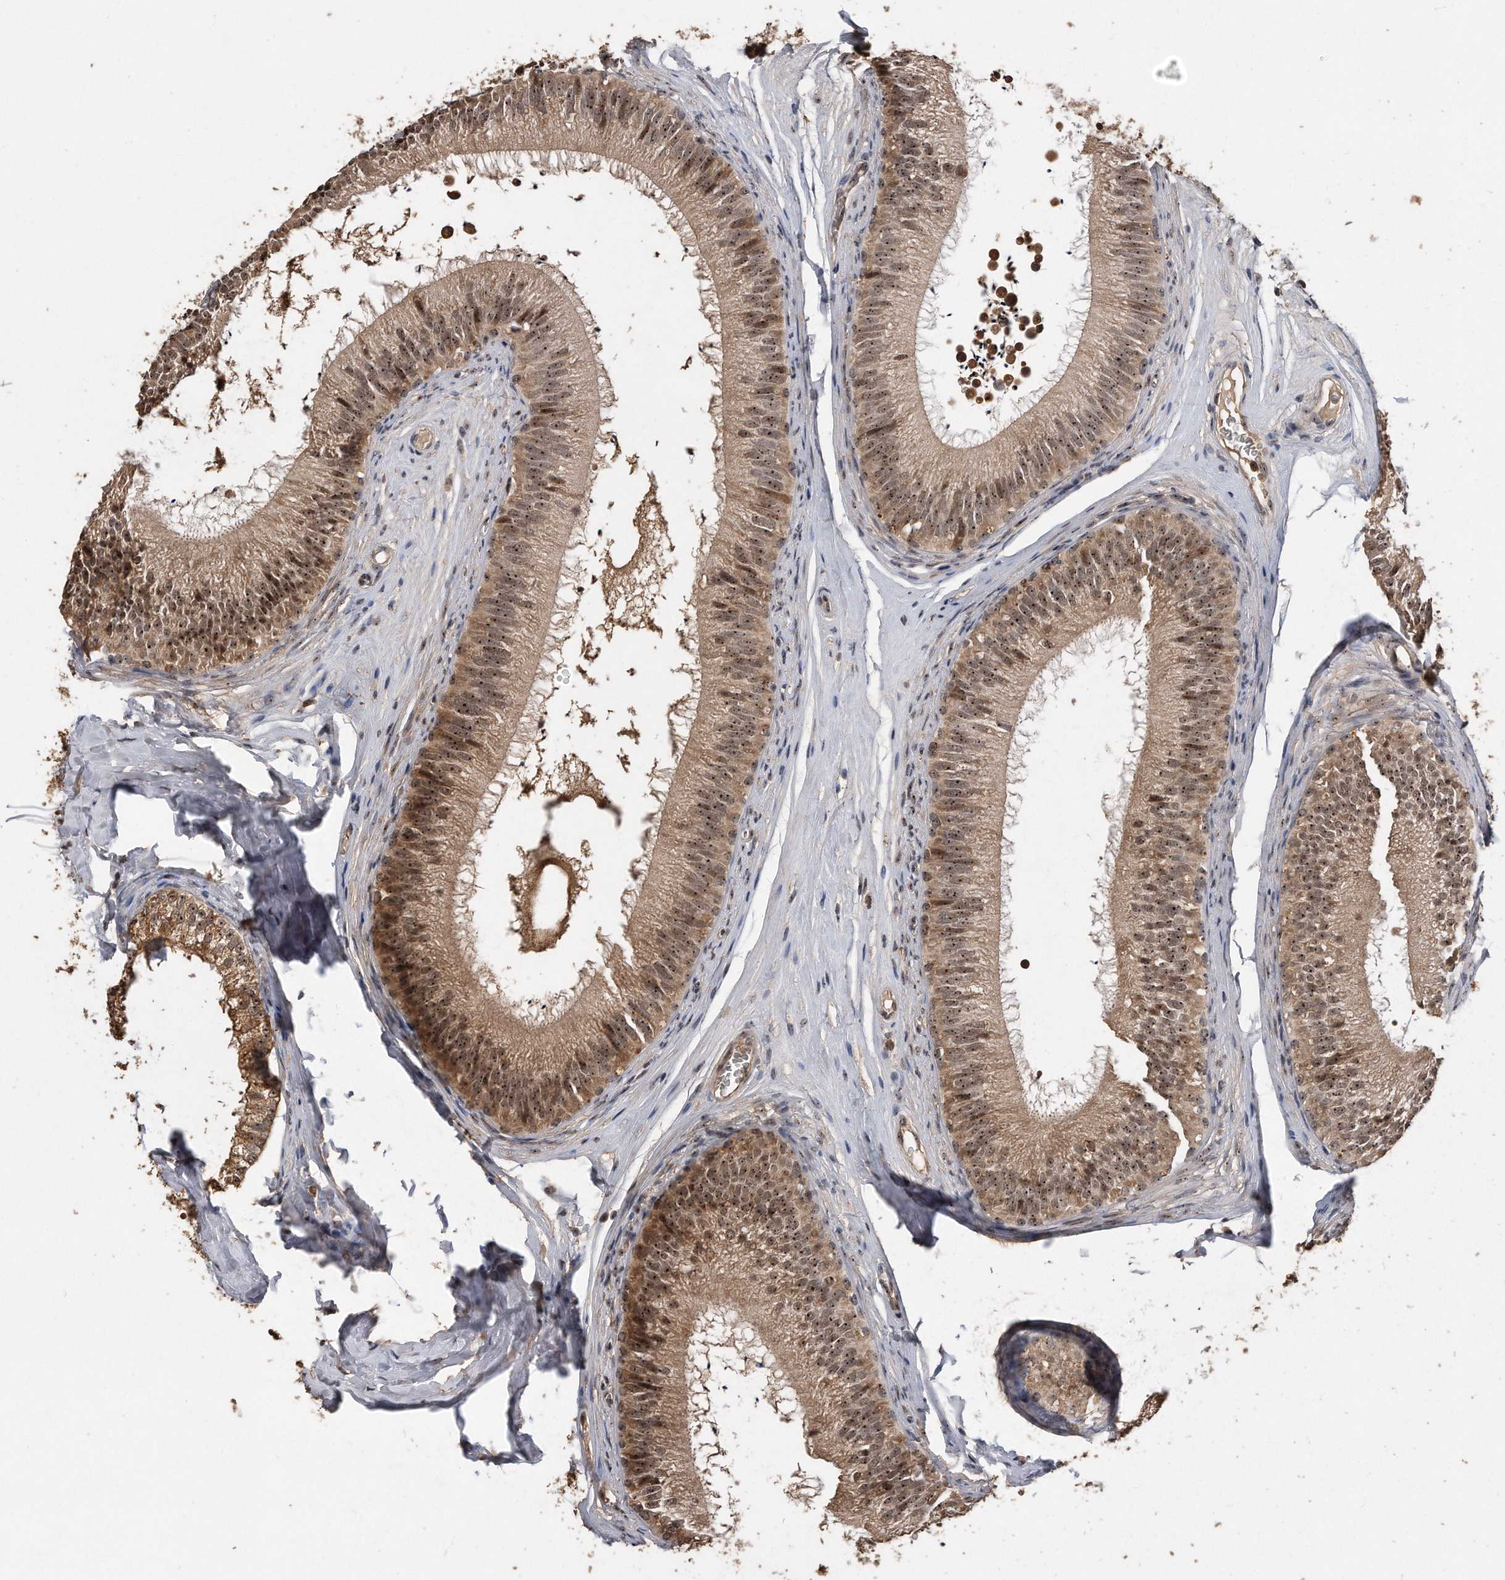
{"staining": {"intensity": "moderate", "quantity": ">75%", "location": "cytoplasmic/membranous,nuclear"}, "tissue": "epididymis", "cell_type": "Glandular cells", "image_type": "normal", "snomed": [{"axis": "morphology", "description": "Normal tissue, NOS"}, {"axis": "topography", "description": "Epididymis"}], "caption": "The histopathology image demonstrates staining of normal epididymis, revealing moderate cytoplasmic/membranous,nuclear protein expression (brown color) within glandular cells. The staining was performed using DAB, with brown indicating positive protein expression. Nuclei are stained blue with hematoxylin.", "gene": "PELO", "patient": {"sex": "male", "age": 29}}